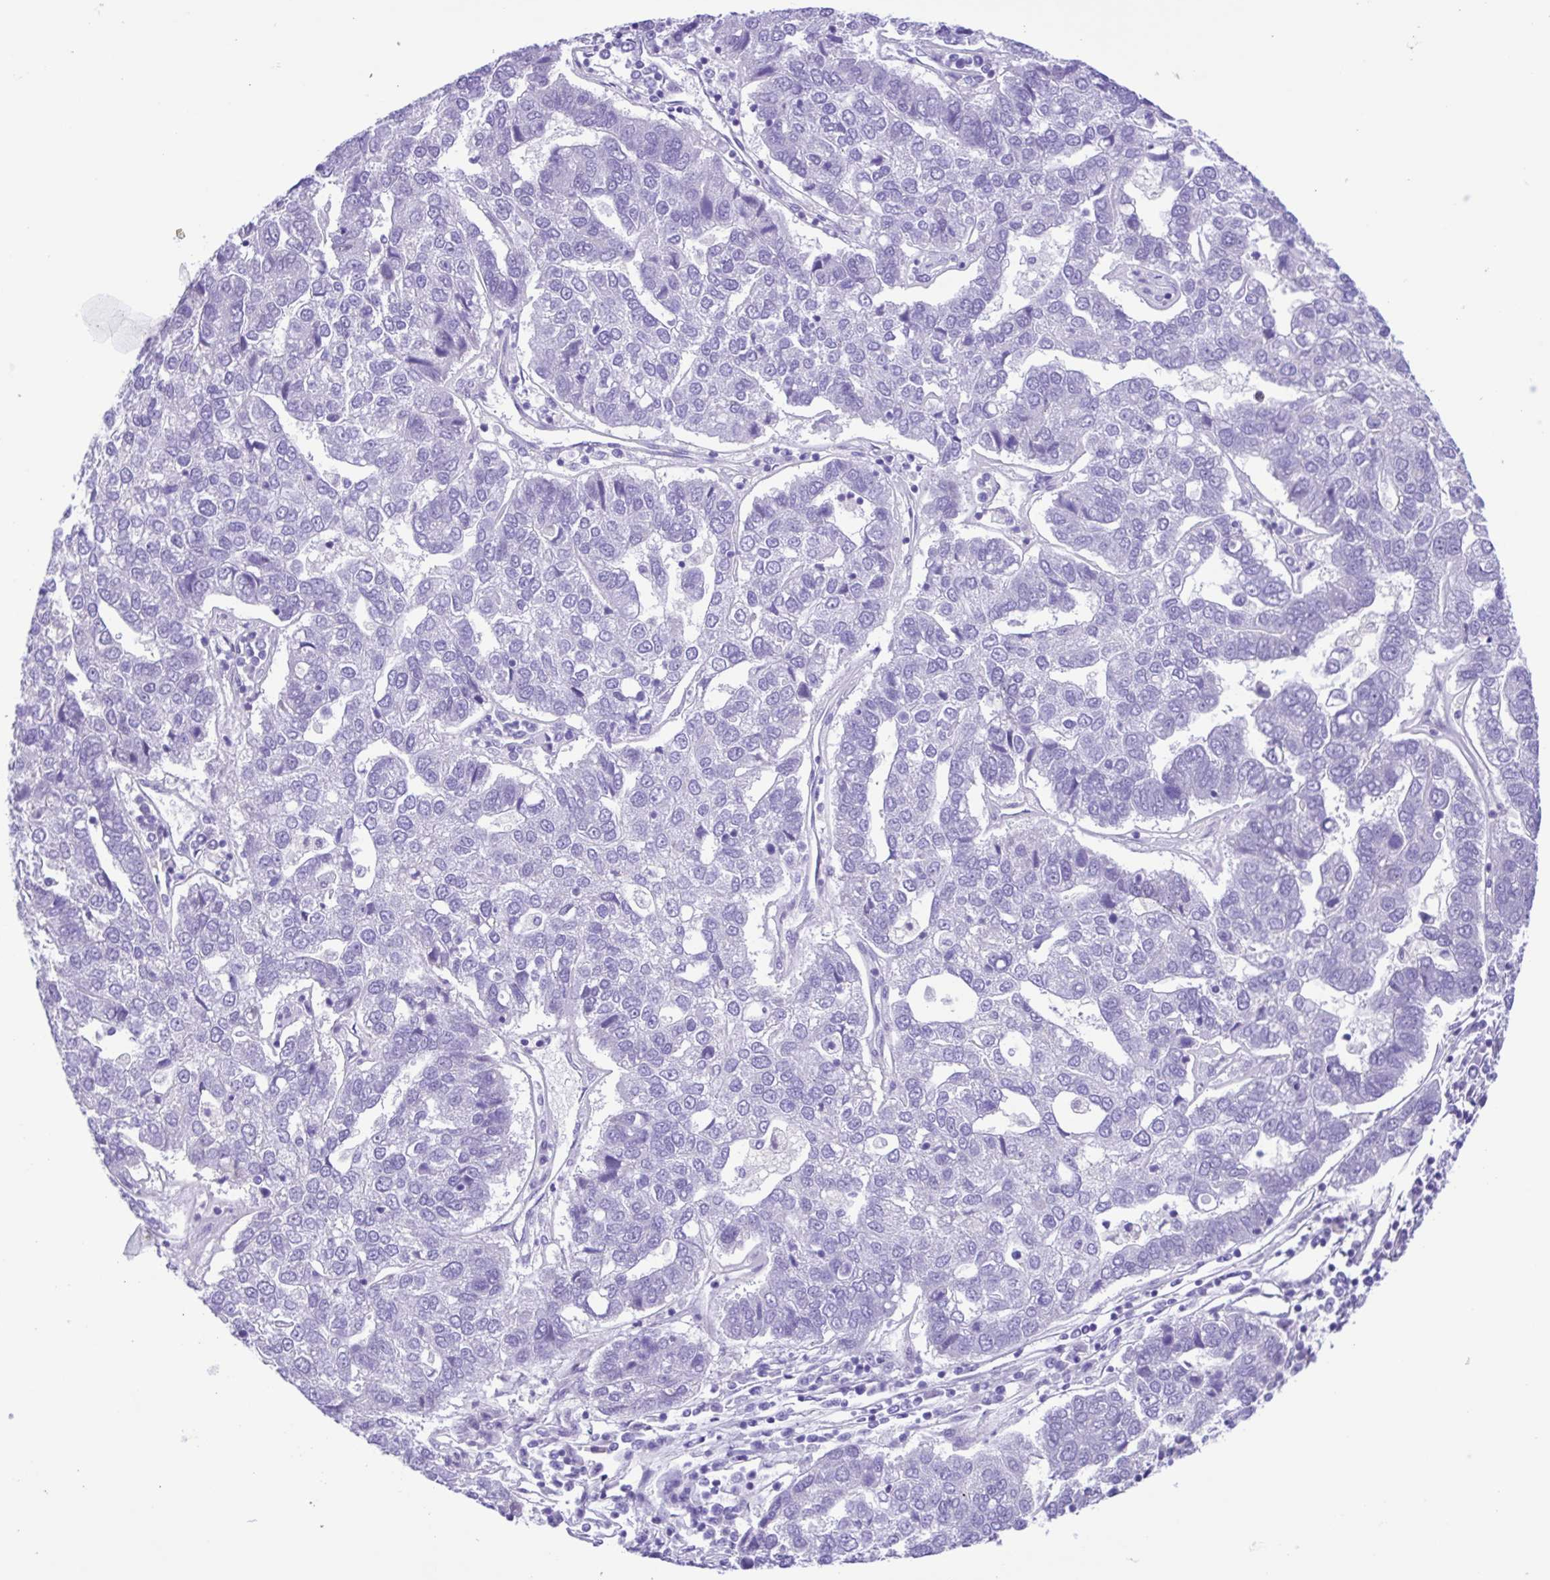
{"staining": {"intensity": "negative", "quantity": "none", "location": "none"}, "tissue": "pancreatic cancer", "cell_type": "Tumor cells", "image_type": "cancer", "snomed": [{"axis": "morphology", "description": "Adenocarcinoma, NOS"}, {"axis": "topography", "description": "Pancreas"}], "caption": "This is an immunohistochemistry (IHC) photomicrograph of pancreatic cancer. There is no expression in tumor cells.", "gene": "ISM2", "patient": {"sex": "female", "age": 61}}